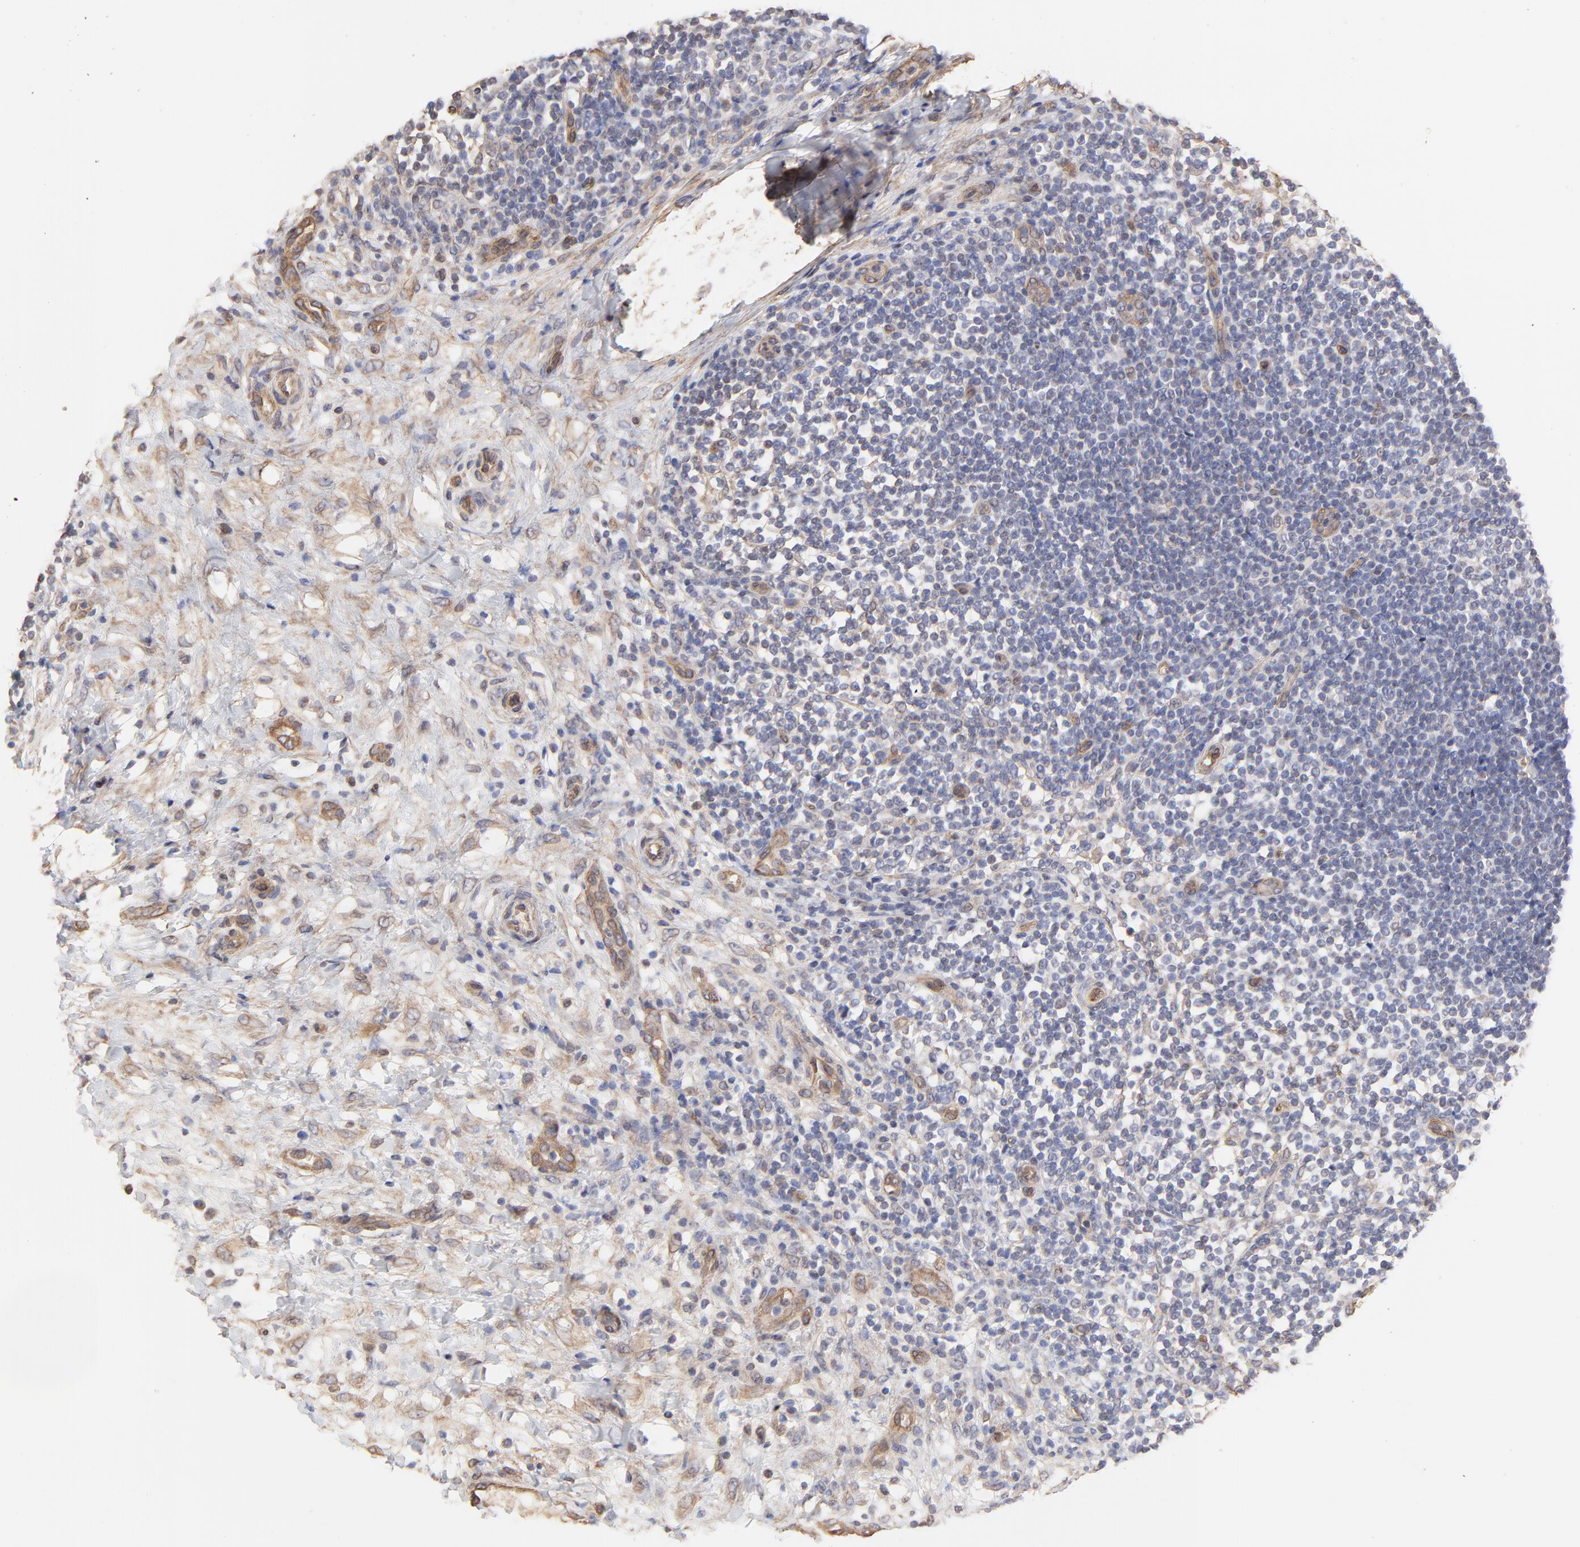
{"staining": {"intensity": "negative", "quantity": "none", "location": "none"}, "tissue": "lymphoma", "cell_type": "Tumor cells", "image_type": "cancer", "snomed": [{"axis": "morphology", "description": "Malignant lymphoma, non-Hodgkin's type, Low grade"}, {"axis": "topography", "description": "Lymph node"}], "caption": "An immunohistochemistry photomicrograph of lymphoma is shown. There is no staining in tumor cells of lymphoma.", "gene": "LRCH2", "patient": {"sex": "female", "age": 76}}